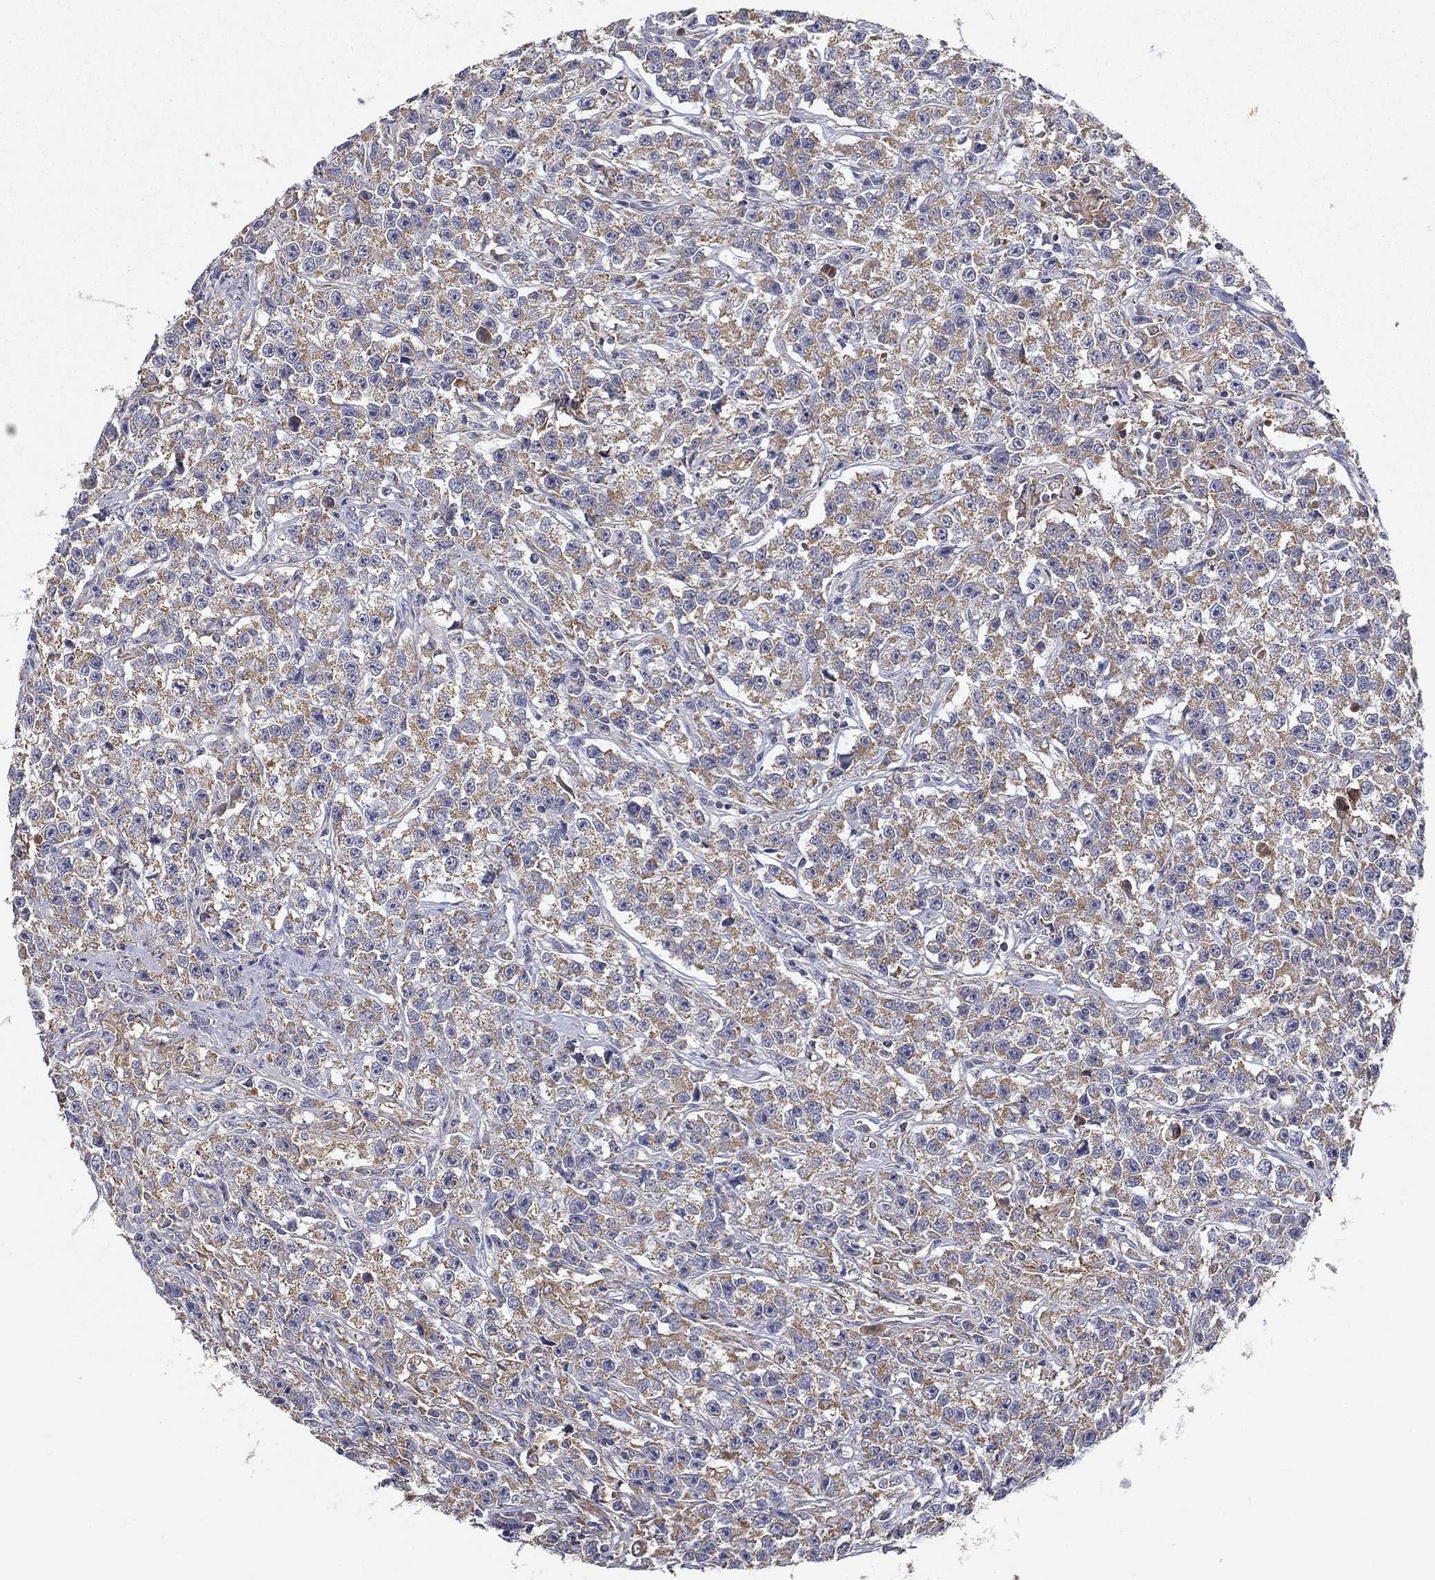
{"staining": {"intensity": "weak", "quantity": "25%-75%", "location": "cytoplasmic/membranous"}, "tissue": "testis cancer", "cell_type": "Tumor cells", "image_type": "cancer", "snomed": [{"axis": "morphology", "description": "Seminoma, NOS"}, {"axis": "topography", "description": "Testis"}], "caption": "Immunohistochemistry (IHC) photomicrograph of neoplastic tissue: human testis seminoma stained using IHC exhibits low levels of weak protein expression localized specifically in the cytoplasmic/membranous of tumor cells, appearing as a cytoplasmic/membranous brown color.", "gene": "ALDH4A1", "patient": {"sex": "male", "age": 59}}